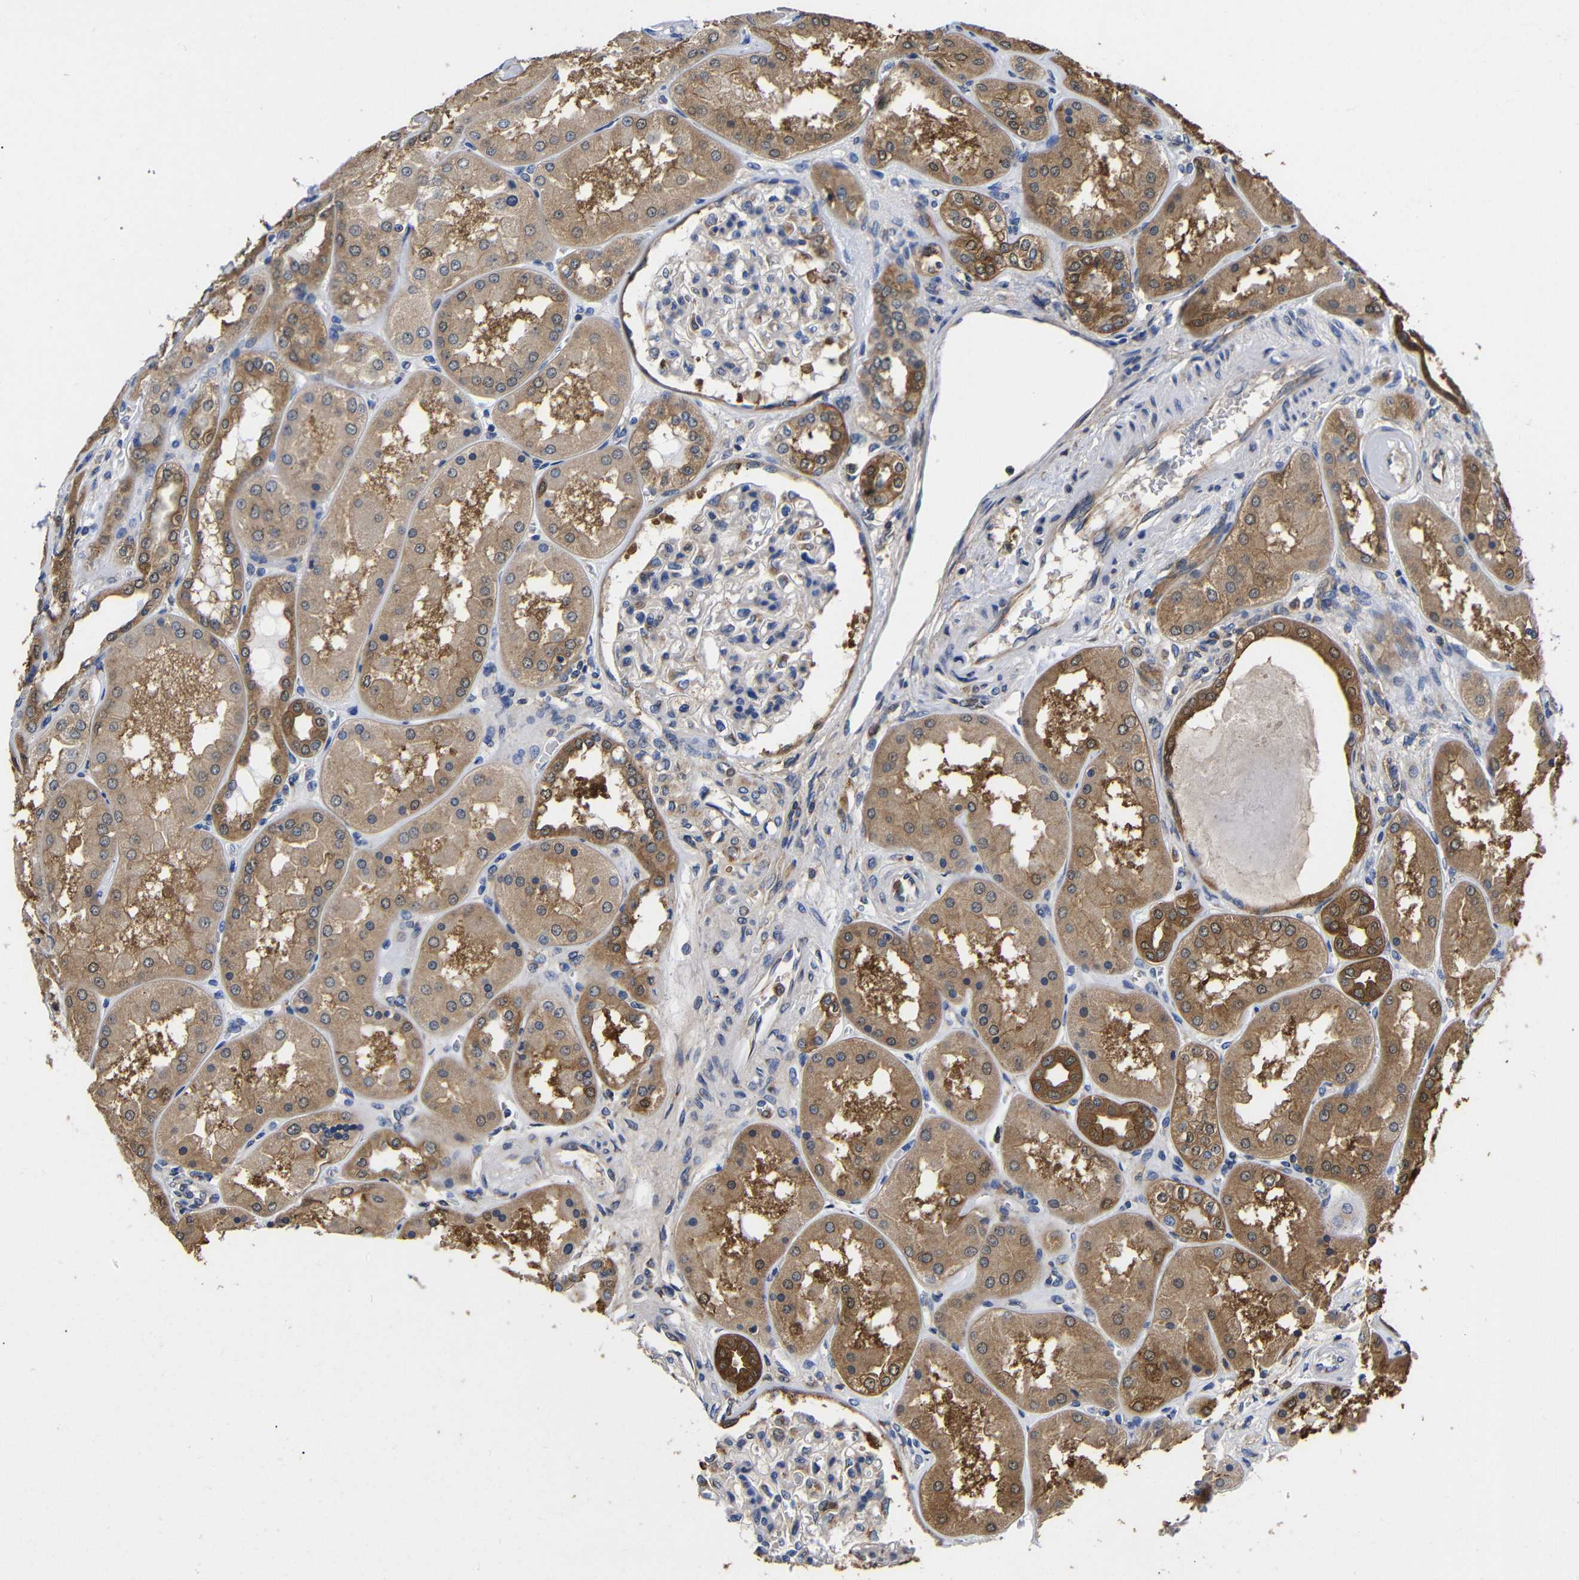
{"staining": {"intensity": "moderate", "quantity": "<25%", "location": "cytoplasmic/membranous"}, "tissue": "kidney", "cell_type": "Cells in glomeruli", "image_type": "normal", "snomed": [{"axis": "morphology", "description": "Normal tissue, NOS"}, {"axis": "topography", "description": "Kidney"}], "caption": "Immunohistochemical staining of benign human kidney reveals low levels of moderate cytoplasmic/membranous staining in approximately <25% of cells in glomeruli.", "gene": "LRRCC1", "patient": {"sex": "female", "age": 56}}